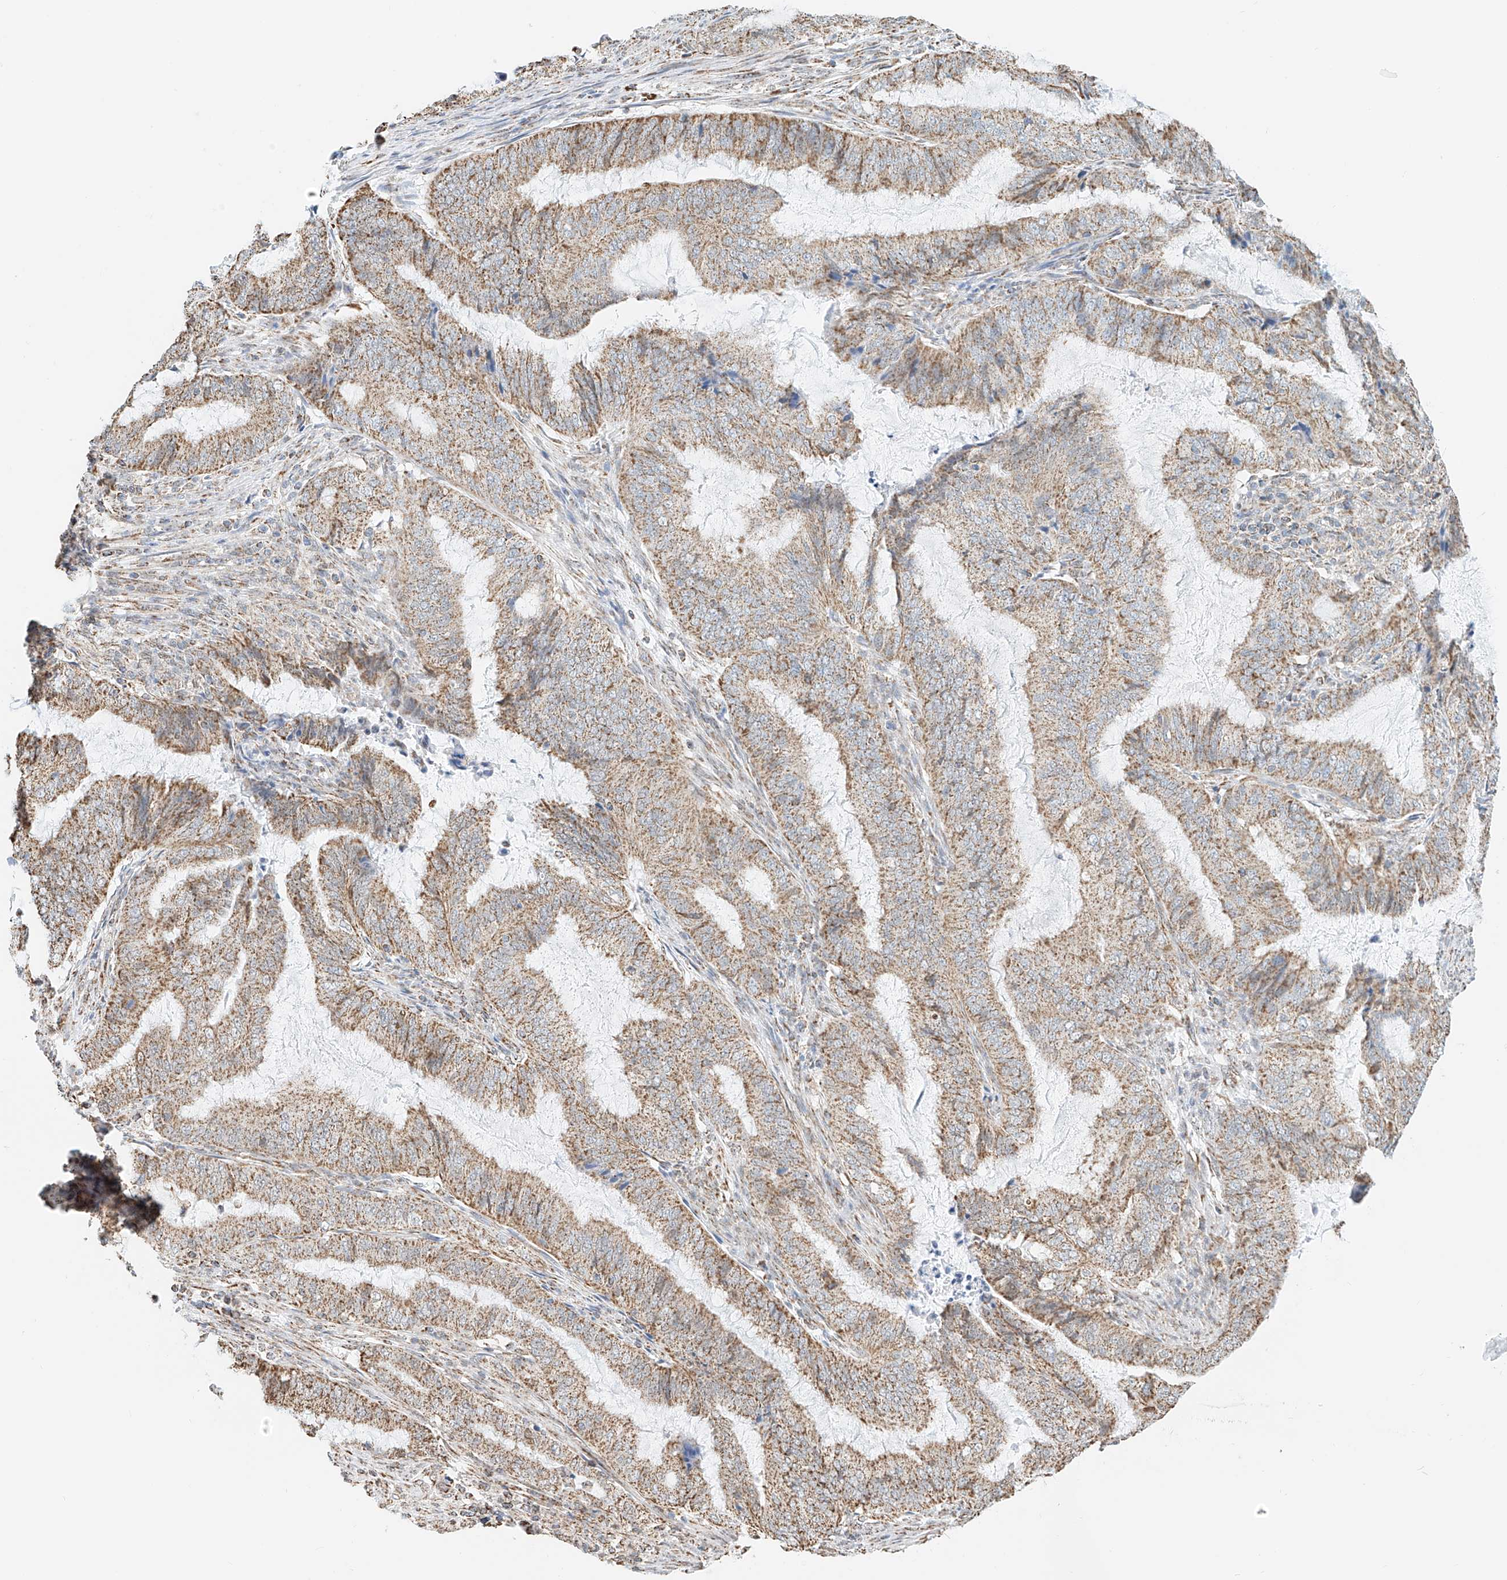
{"staining": {"intensity": "moderate", "quantity": ">75%", "location": "cytoplasmic/membranous"}, "tissue": "endometrial cancer", "cell_type": "Tumor cells", "image_type": "cancer", "snomed": [{"axis": "morphology", "description": "Adenocarcinoma, NOS"}, {"axis": "topography", "description": "Endometrium"}], "caption": "There is medium levels of moderate cytoplasmic/membranous positivity in tumor cells of endometrial cancer (adenocarcinoma), as demonstrated by immunohistochemical staining (brown color).", "gene": "NALCN", "patient": {"sex": "female", "age": 51}}